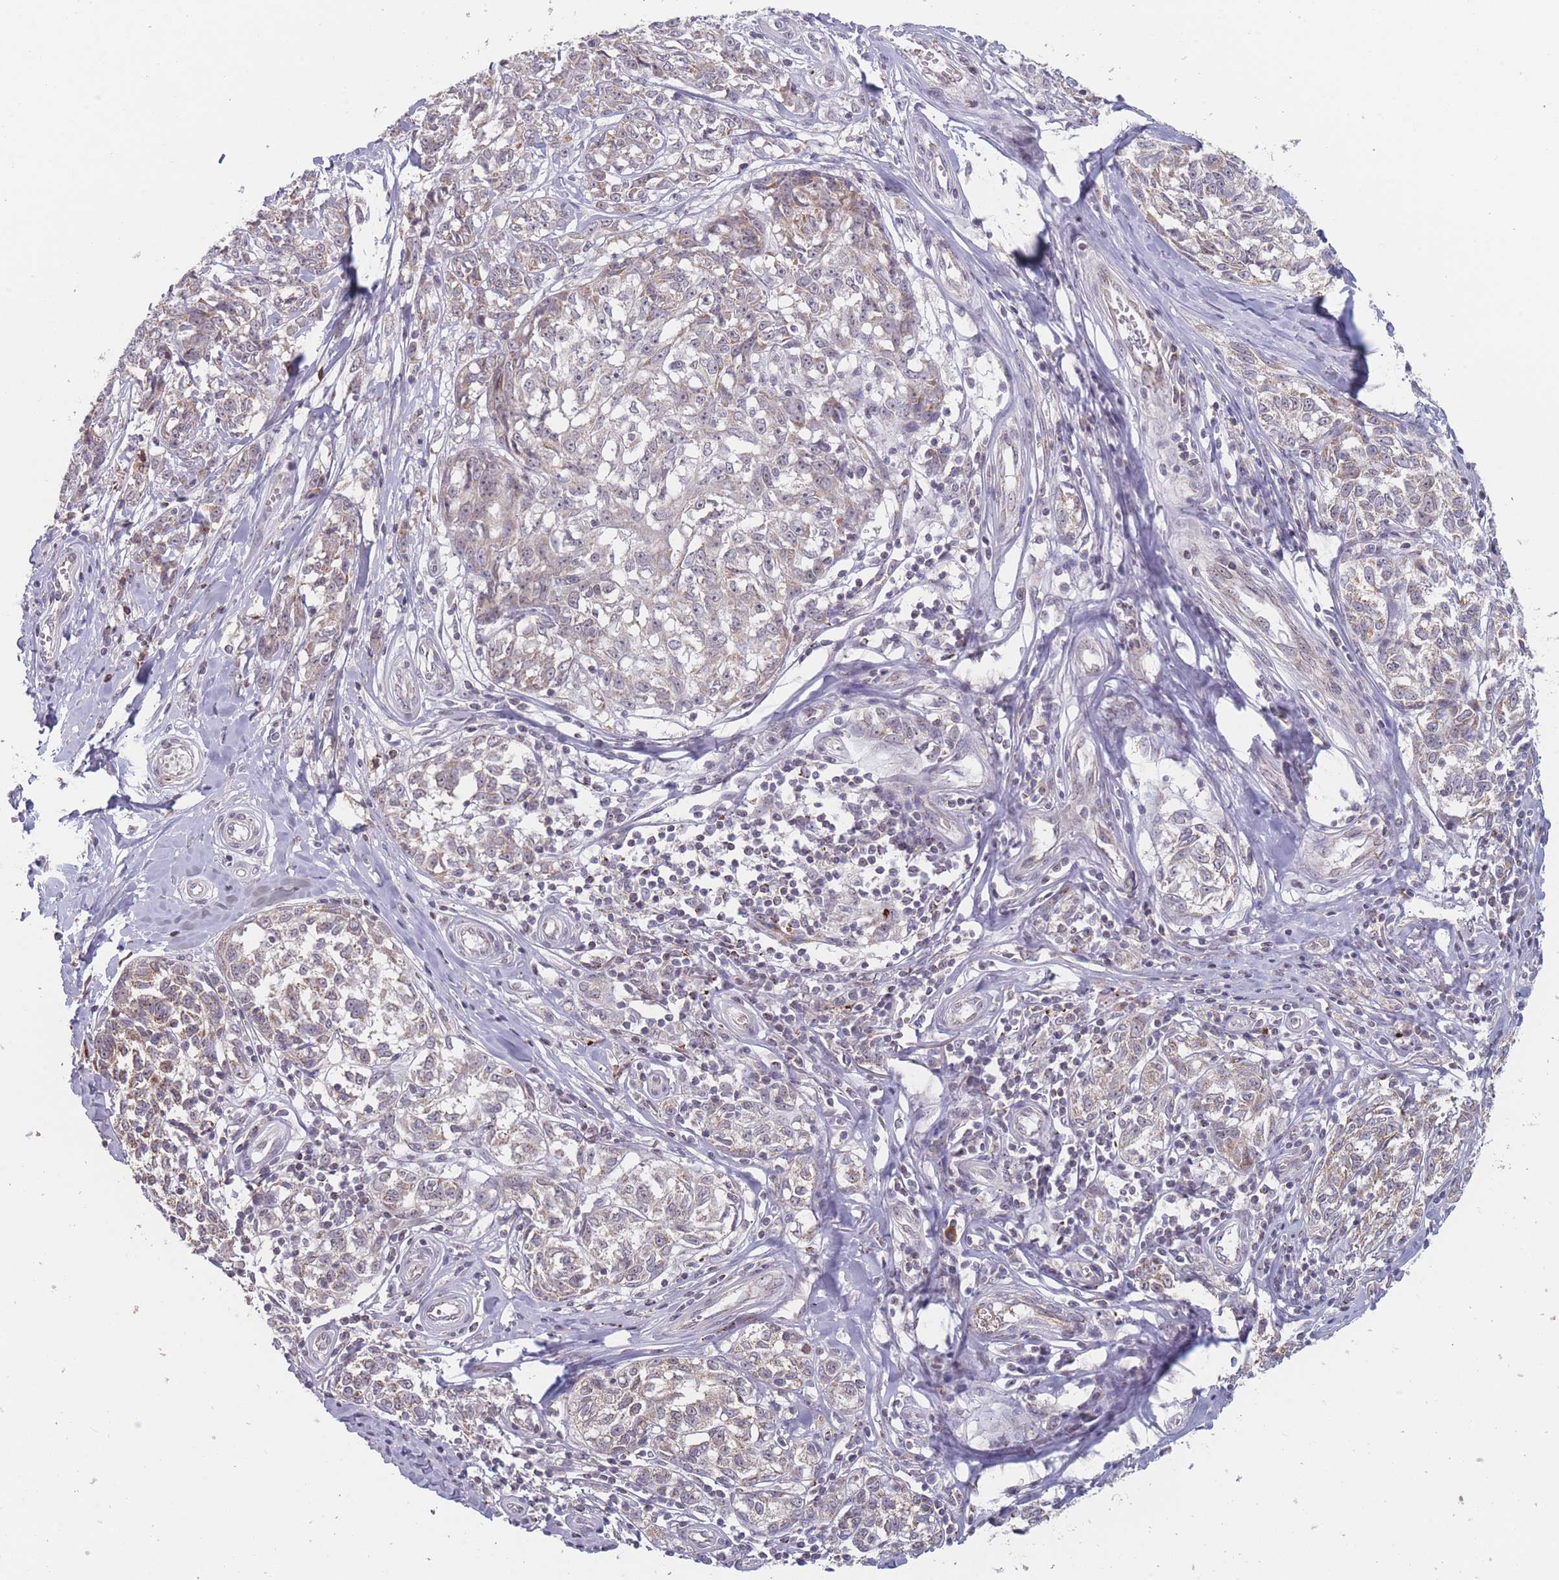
{"staining": {"intensity": "weak", "quantity": "<25%", "location": "cytoplasmic/membranous"}, "tissue": "melanoma", "cell_type": "Tumor cells", "image_type": "cancer", "snomed": [{"axis": "morphology", "description": "Normal tissue, NOS"}, {"axis": "morphology", "description": "Malignant melanoma, NOS"}, {"axis": "topography", "description": "Skin"}], "caption": "A high-resolution histopathology image shows immunohistochemistry staining of melanoma, which exhibits no significant expression in tumor cells.", "gene": "TMEM232", "patient": {"sex": "female", "age": 64}}